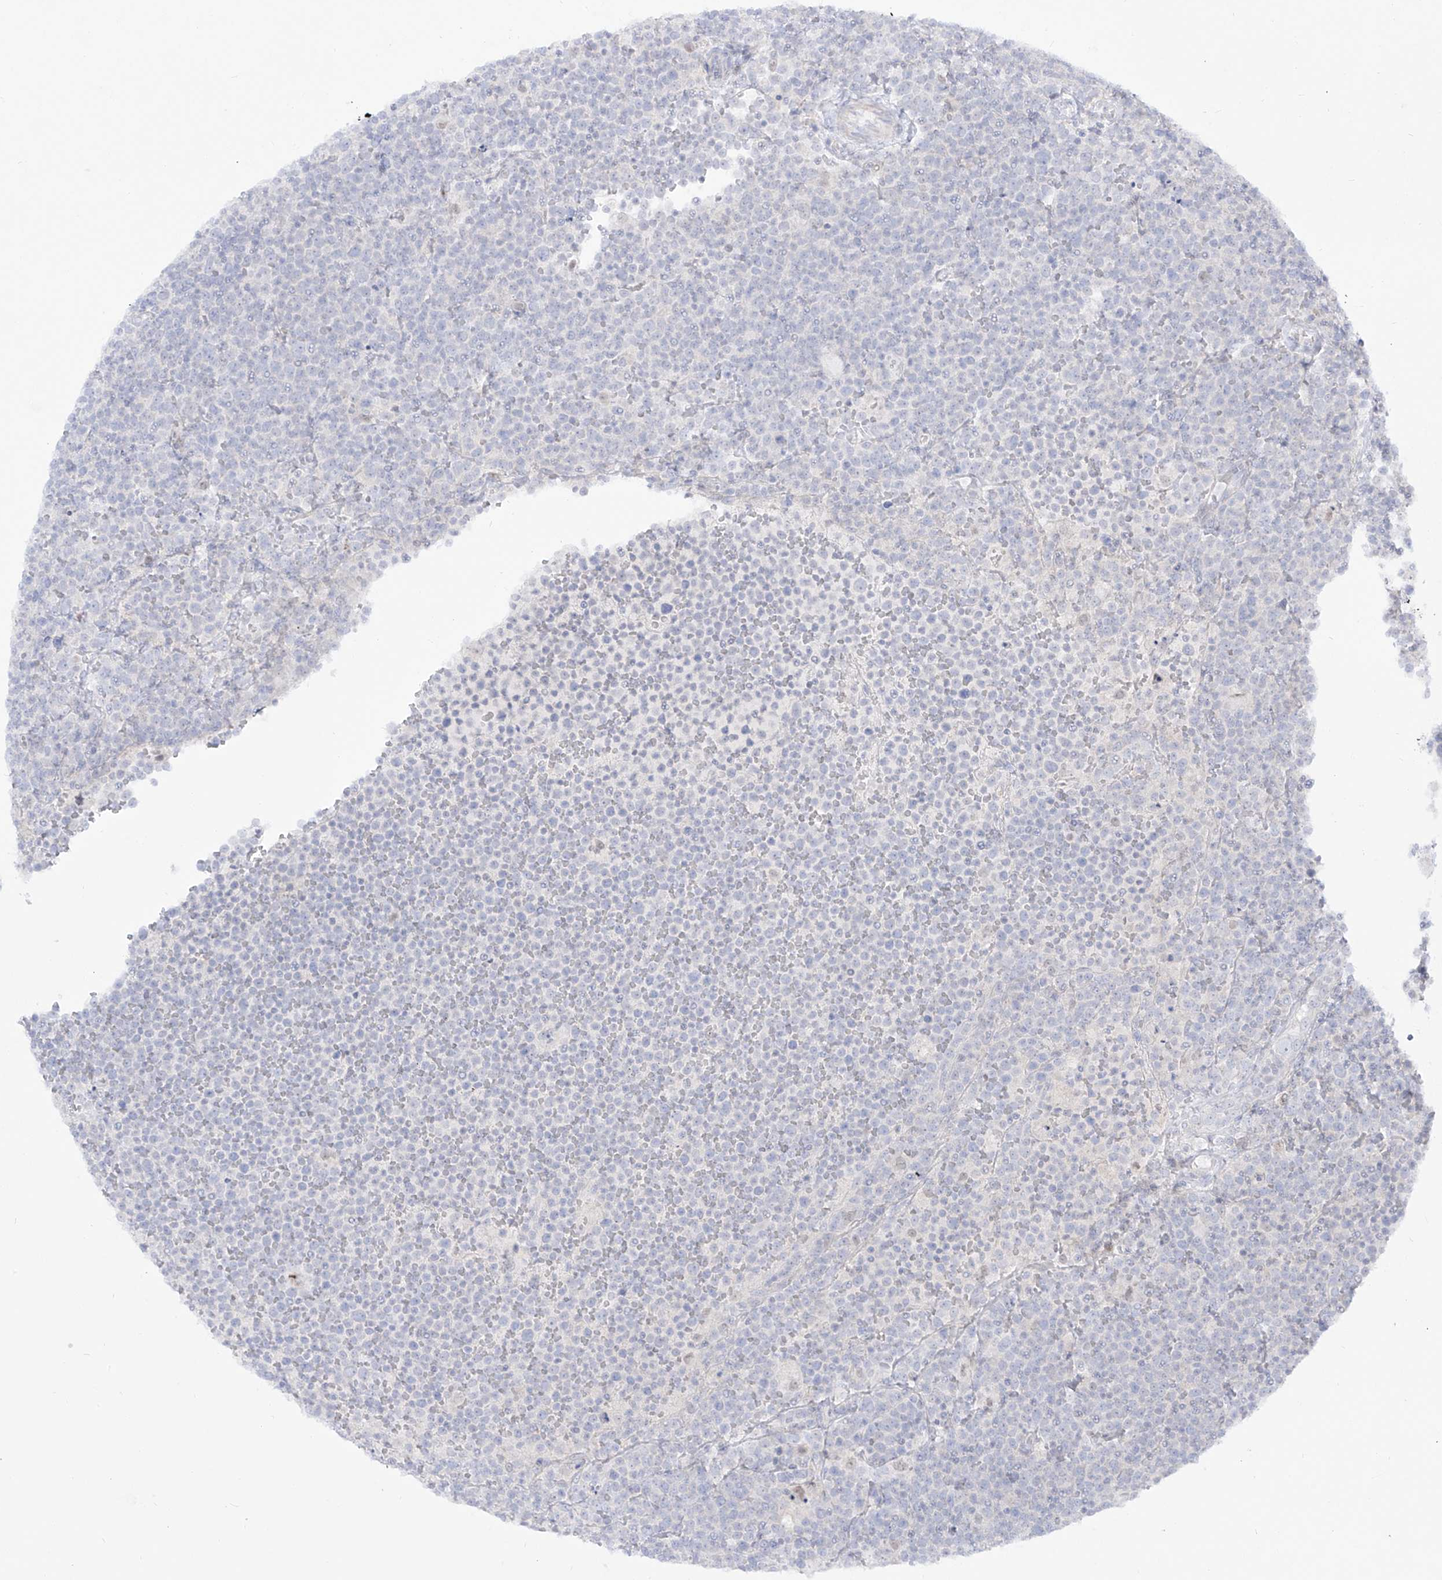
{"staining": {"intensity": "negative", "quantity": "none", "location": "none"}, "tissue": "lymphoma", "cell_type": "Tumor cells", "image_type": "cancer", "snomed": [{"axis": "morphology", "description": "Malignant lymphoma, non-Hodgkin's type, High grade"}, {"axis": "topography", "description": "Lymph node"}], "caption": "An immunohistochemistry (IHC) image of lymphoma is shown. There is no staining in tumor cells of lymphoma. Brightfield microscopy of IHC stained with DAB (brown) and hematoxylin (blue), captured at high magnification.", "gene": "DMKN", "patient": {"sex": "male", "age": 61}}